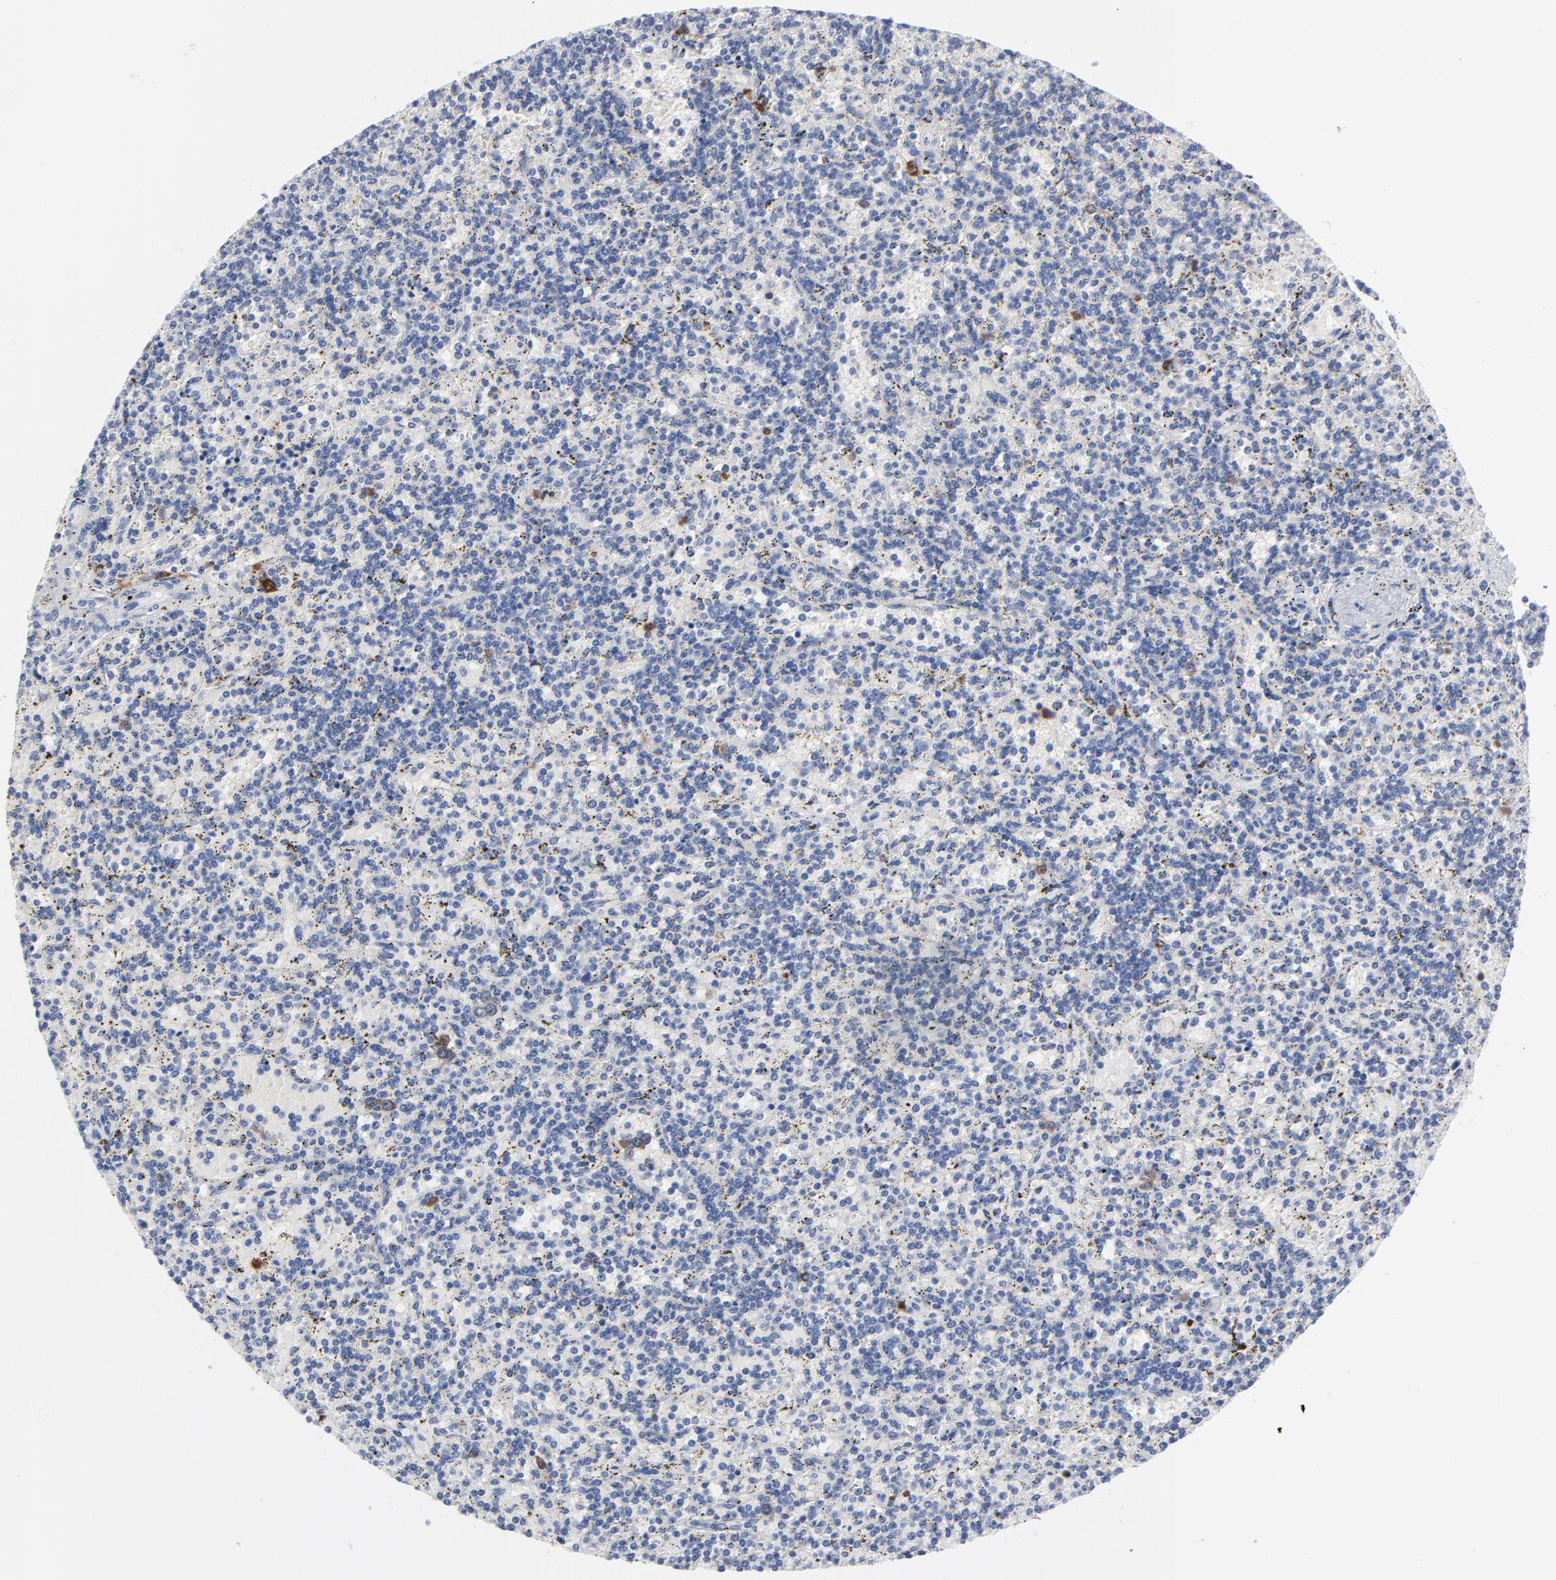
{"staining": {"intensity": "strong", "quantity": "<25%", "location": "cytoplasmic/membranous,nuclear"}, "tissue": "lymphoma", "cell_type": "Tumor cells", "image_type": "cancer", "snomed": [{"axis": "morphology", "description": "Malignant lymphoma, non-Hodgkin's type, Low grade"}, {"axis": "topography", "description": "Spleen"}], "caption": "Protein analysis of lymphoma tissue displays strong cytoplasmic/membranous and nuclear expression in about <25% of tumor cells. Immunohistochemistry (ihc) stains the protein of interest in brown and the nuclei are stained blue.", "gene": "CDK1", "patient": {"sex": "male", "age": 73}}